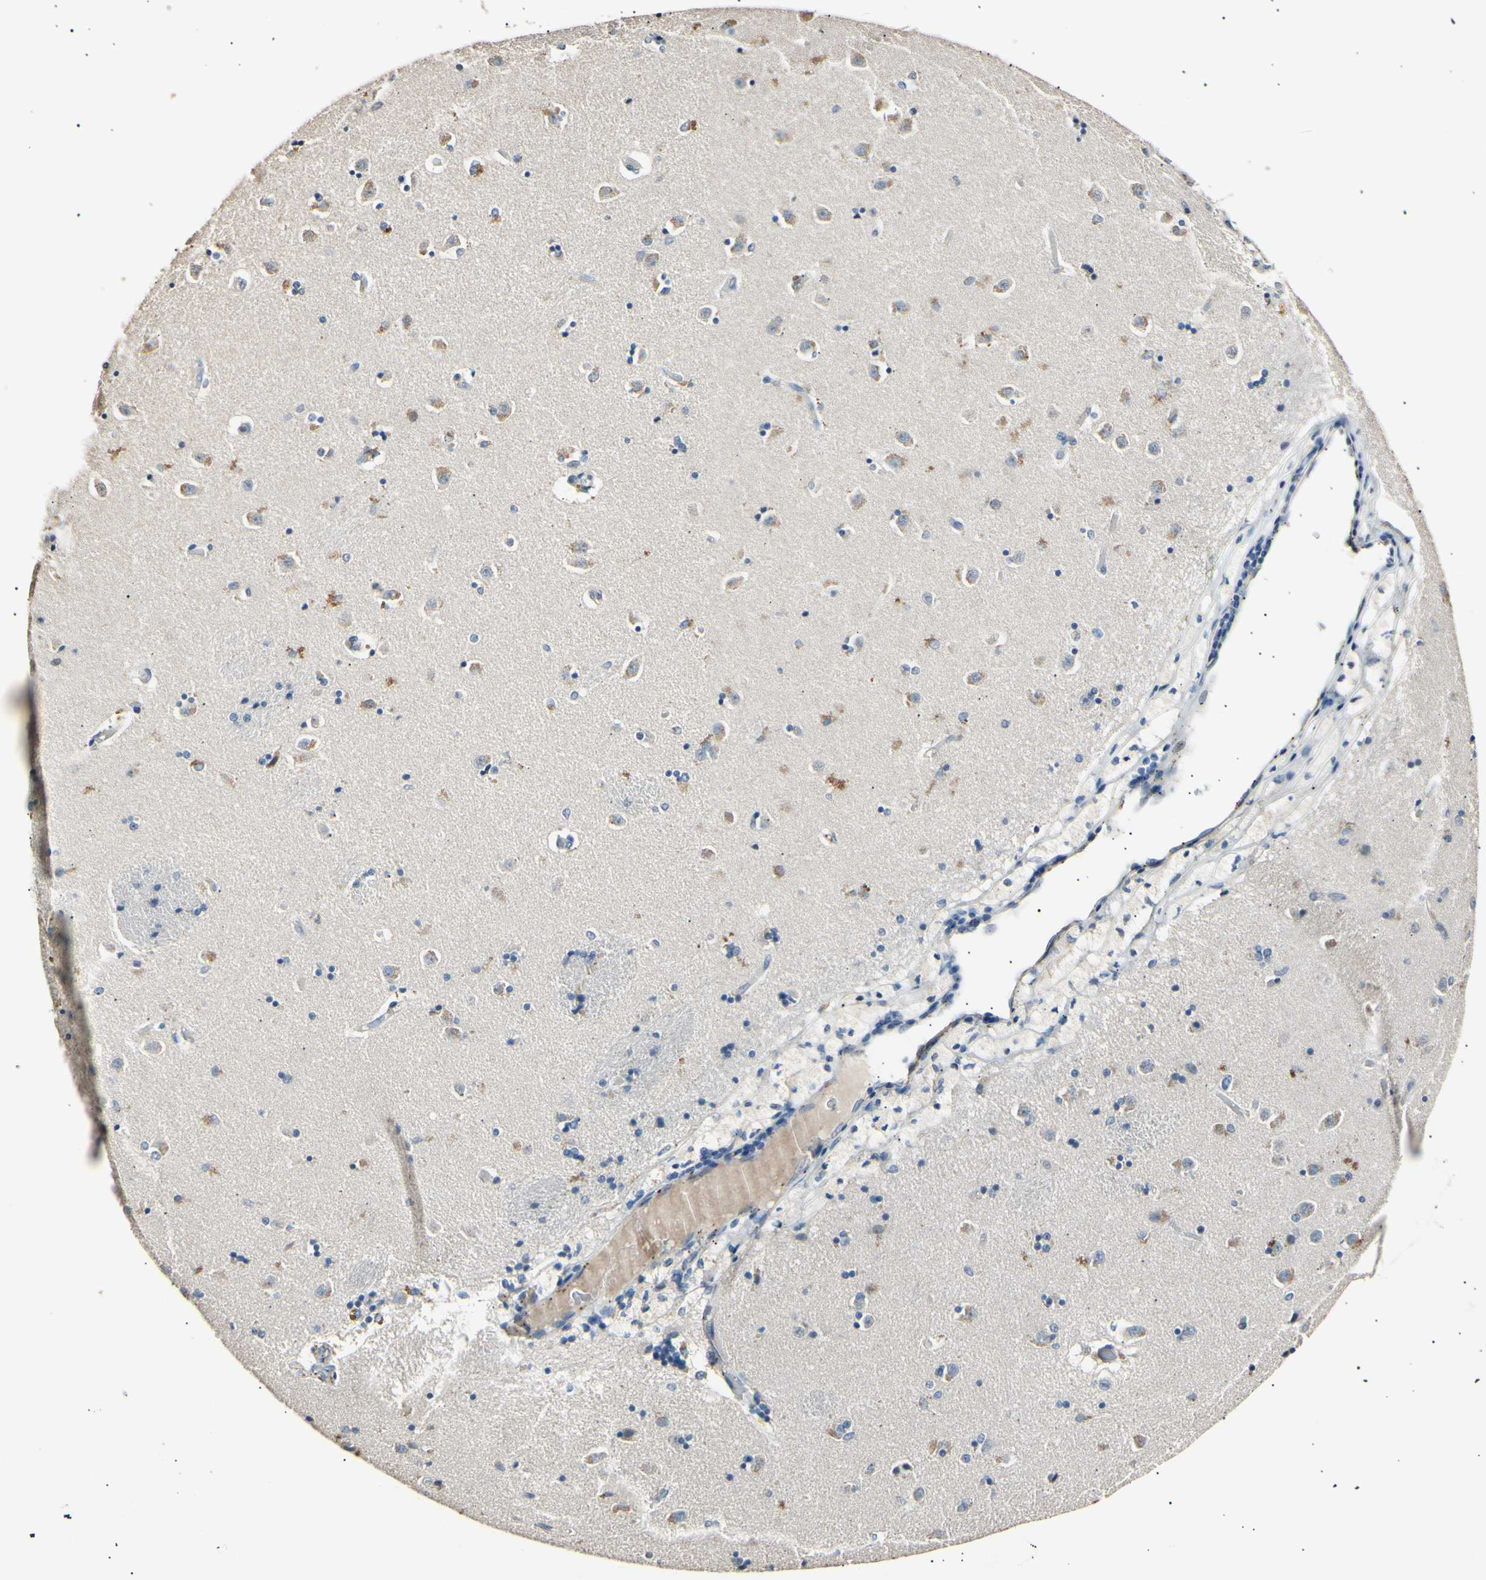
{"staining": {"intensity": "negative", "quantity": "none", "location": "none"}, "tissue": "caudate", "cell_type": "Glial cells", "image_type": "normal", "snomed": [{"axis": "morphology", "description": "Normal tissue, NOS"}, {"axis": "topography", "description": "Lateral ventricle wall"}], "caption": "Immunohistochemistry micrograph of unremarkable caudate stained for a protein (brown), which shows no positivity in glial cells. (Stains: DAB IHC with hematoxylin counter stain, Microscopy: brightfield microscopy at high magnification).", "gene": "LDLR", "patient": {"sex": "female", "age": 54}}